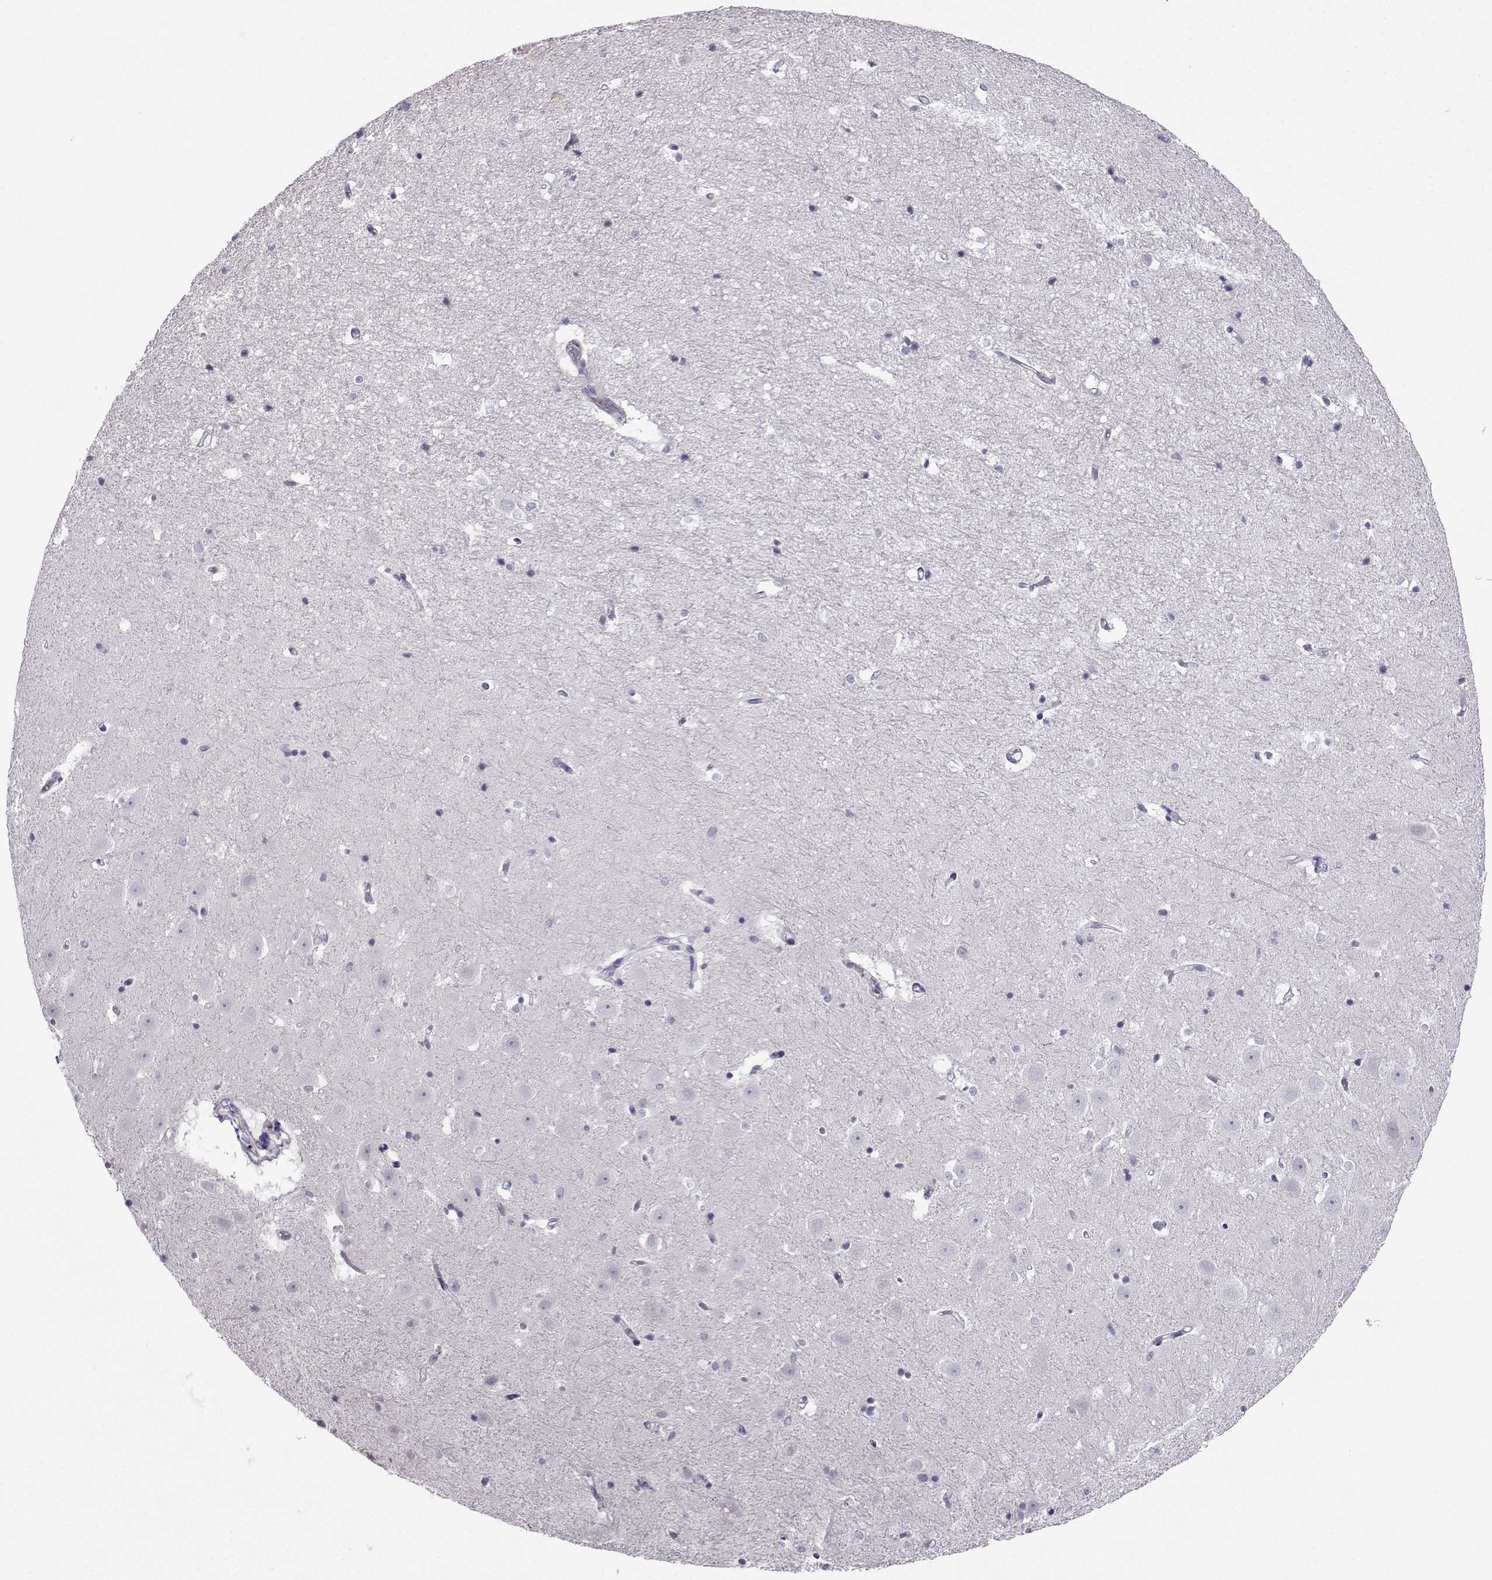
{"staining": {"intensity": "negative", "quantity": "none", "location": "none"}, "tissue": "hippocampus", "cell_type": "Glial cells", "image_type": "normal", "snomed": [{"axis": "morphology", "description": "Normal tissue, NOS"}, {"axis": "topography", "description": "Hippocampus"}], "caption": "Immunohistochemistry (IHC) of unremarkable human hippocampus exhibits no positivity in glial cells.", "gene": "KIF17", "patient": {"sex": "male", "age": 44}}